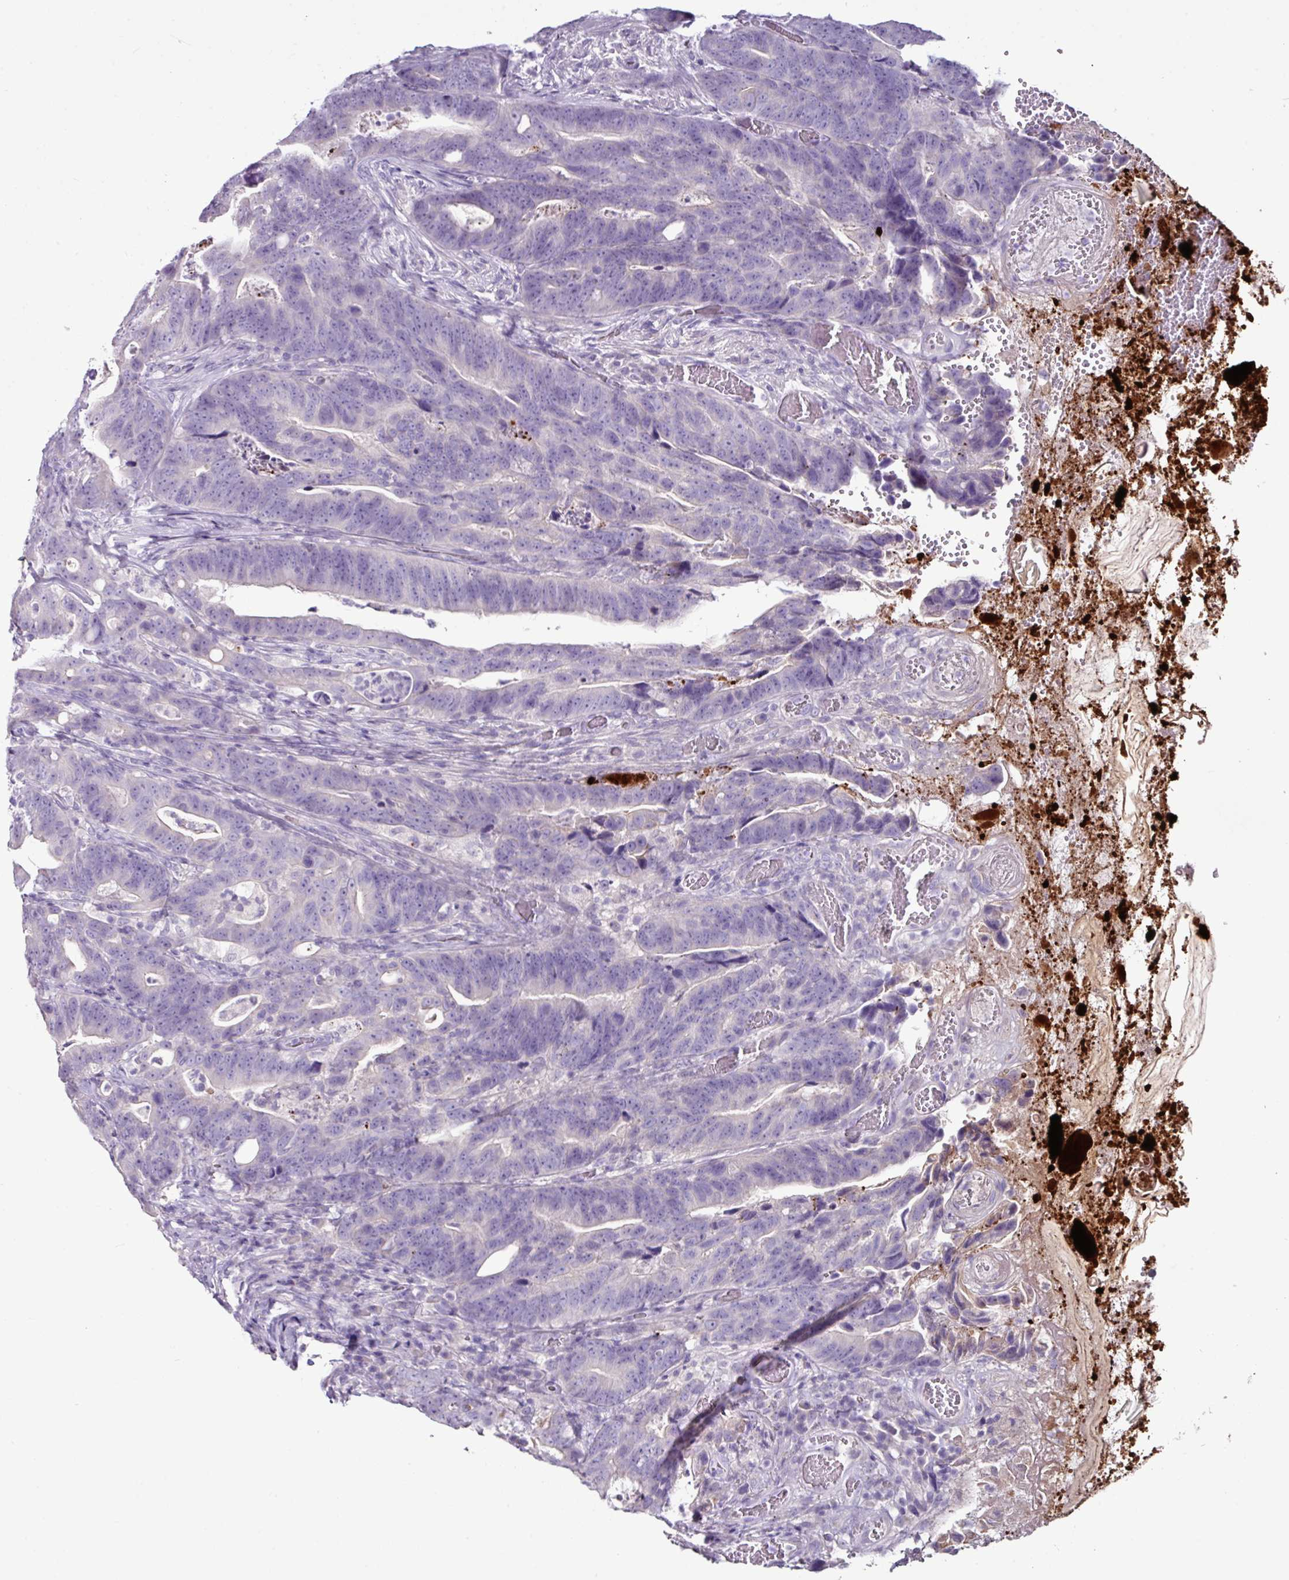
{"staining": {"intensity": "negative", "quantity": "none", "location": "none"}, "tissue": "colorectal cancer", "cell_type": "Tumor cells", "image_type": "cancer", "snomed": [{"axis": "morphology", "description": "Adenocarcinoma, NOS"}, {"axis": "topography", "description": "Colon"}], "caption": "High power microscopy micrograph of an immunohistochemistry (IHC) micrograph of colorectal cancer (adenocarcinoma), revealing no significant expression in tumor cells.", "gene": "GLP2R", "patient": {"sex": "female", "age": 82}}